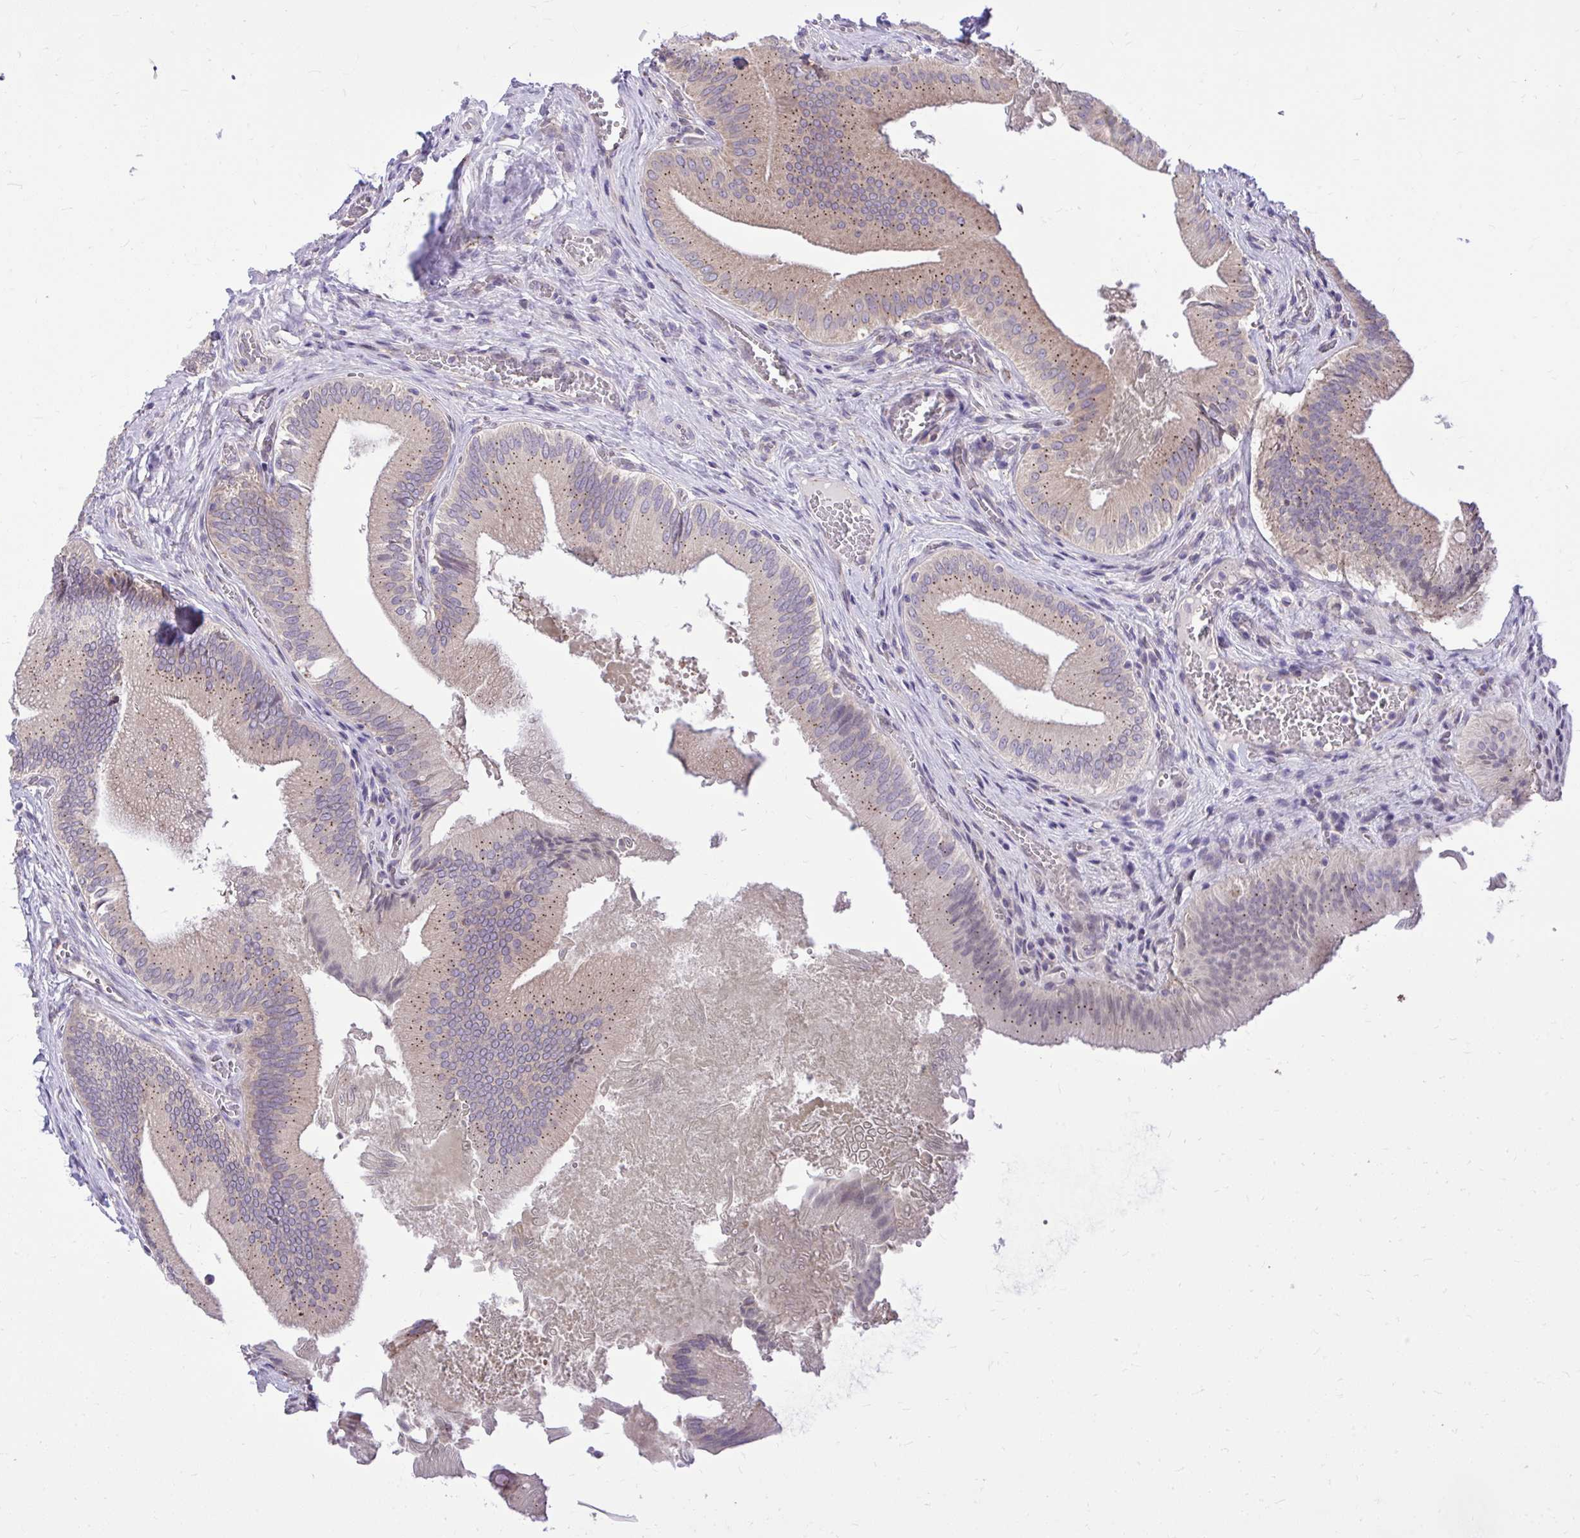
{"staining": {"intensity": "moderate", "quantity": "25%-75%", "location": "cytoplasmic/membranous"}, "tissue": "gallbladder", "cell_type": "Glandular cells", "image_type": "normal", "snomed": [{"axis": "morphology", "description": "Normal tissue, NOS"}, {"axis": "topography", "description": "Gallbladder"}], "caption": "An image of gallbladder stained for a protein shows moderate cytoplasmic/membranous brown staining in glandular cells.", "gene": "CEACAM18", "patient": {"sex": "male", "age": 17}}